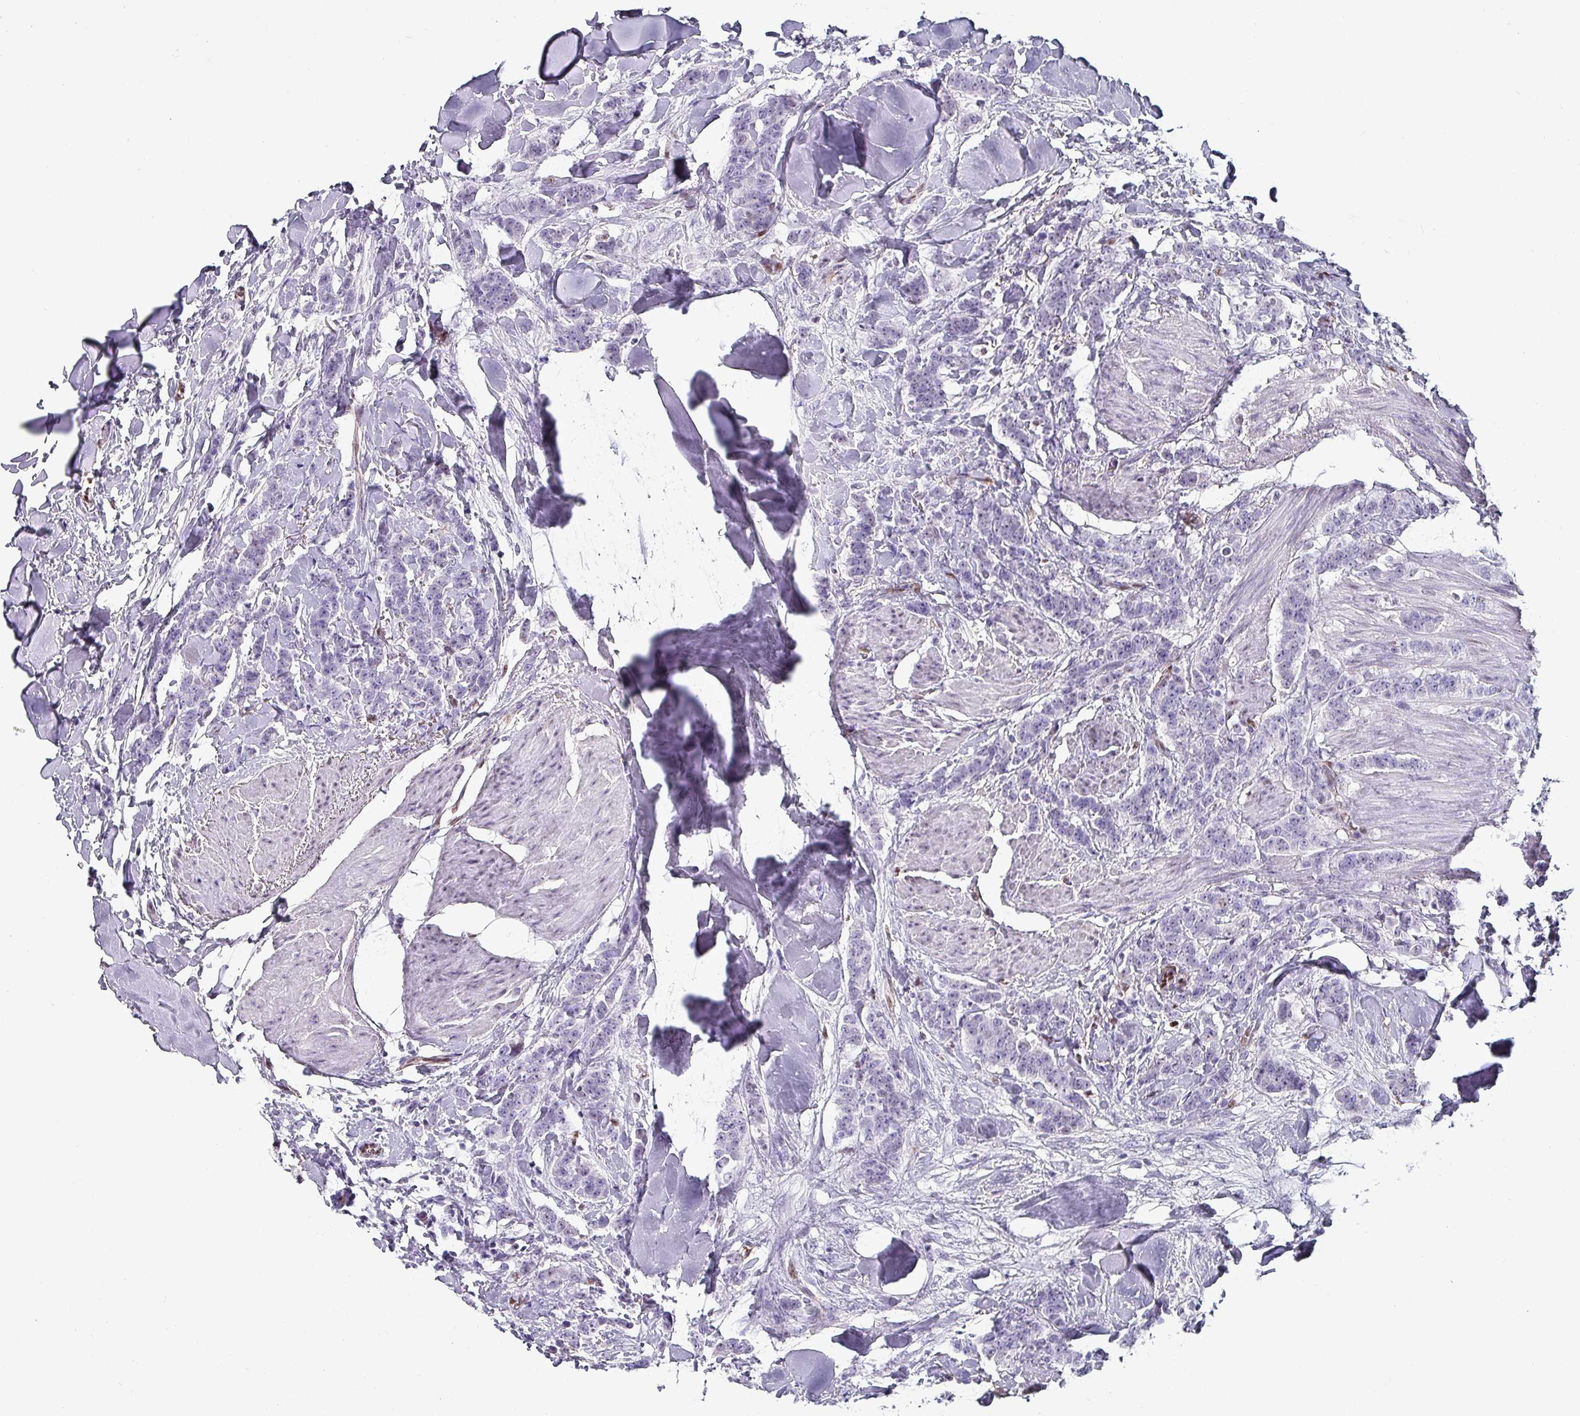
{"staining": {"intensity": "negative", "quantity": "none", "location": "none"}, "tissue": "breast cancer", "cell_type": "Tumor cells", "image_type": "cancer", "snomed": [{"axis": "morphology", "description": "Duct carcinoma"}, {"axis": "topography", "description": "Breast"}], "caption": "A high-resolution micrograph shows immunohistochemistry staining of invasive ductal carcinoma (breast), which displays no significant staining in tumor cells. (DAB (3,3'-diaminobenzidine) immunohistochemistry (IHC) visualized using brightfield microscopy, high magnification).", "gene": "ZNF816-ZNF321P", "patient": {"sex": "female", "age": 40}}